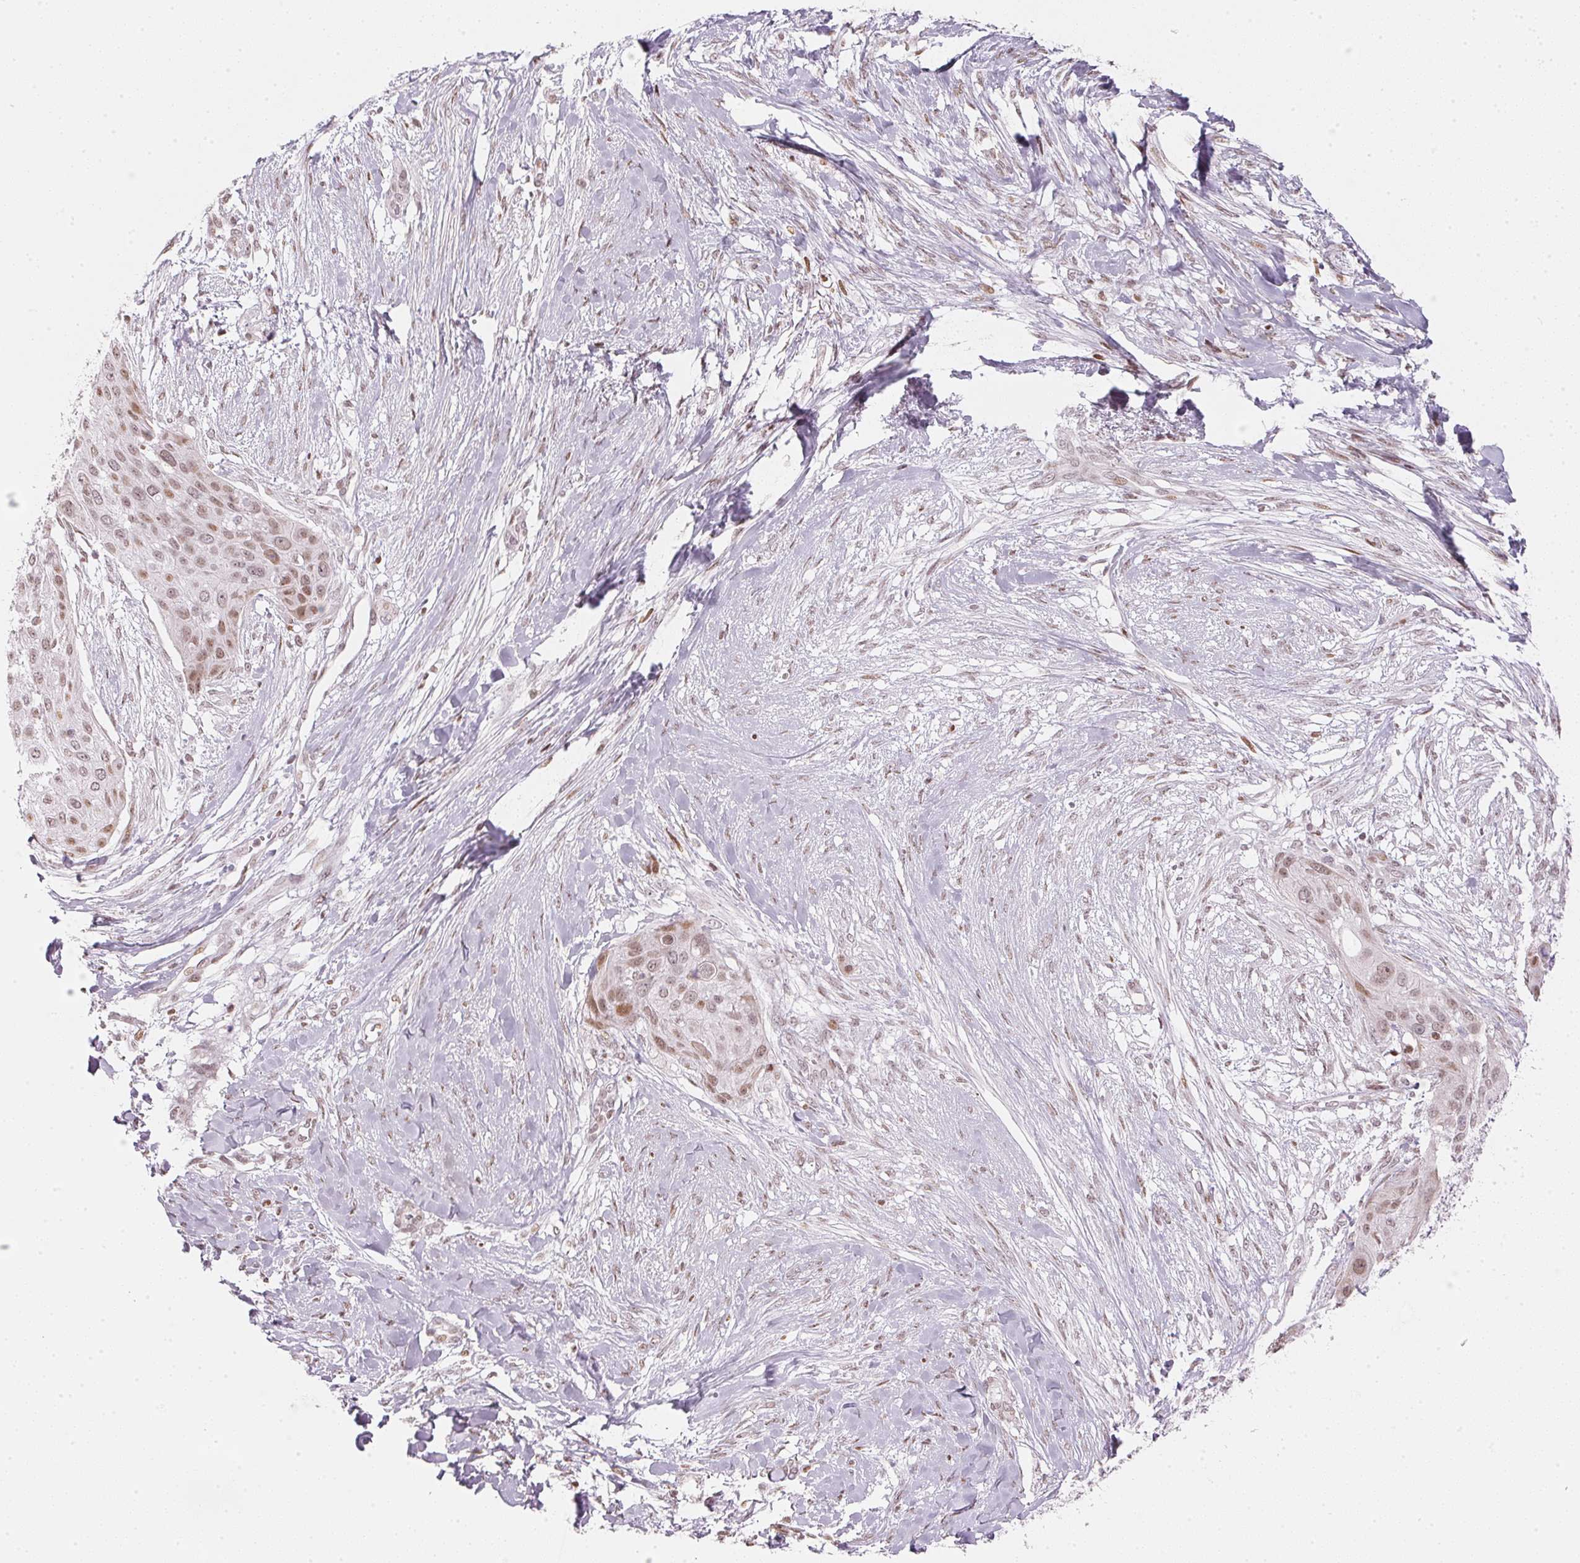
{"staining": {"intensity": "weak", "quantity": ">75%", "location": "nuclear"}, "tissue": "skin cancer", "cell_type": "Tumor cells", "image_type": "cancer", "snomed": [{"axis": "morphology", "description": "Squamous cell carcinoma, NOS"}, {"axis": "topography", "description": "Skin"}], "caption": "Tumor cells exhibit low levels of weak nuclear expression in approximately >75% of cells in skin cancer. The staining is performed using DAB (3,3'-diaminobenzidine) brown chromogen to label protein expression. The nuclei are counter-stained blue using hematoxylin.", "gene": "KAT6A", "patient": {"sex": "female", "age": 87}}